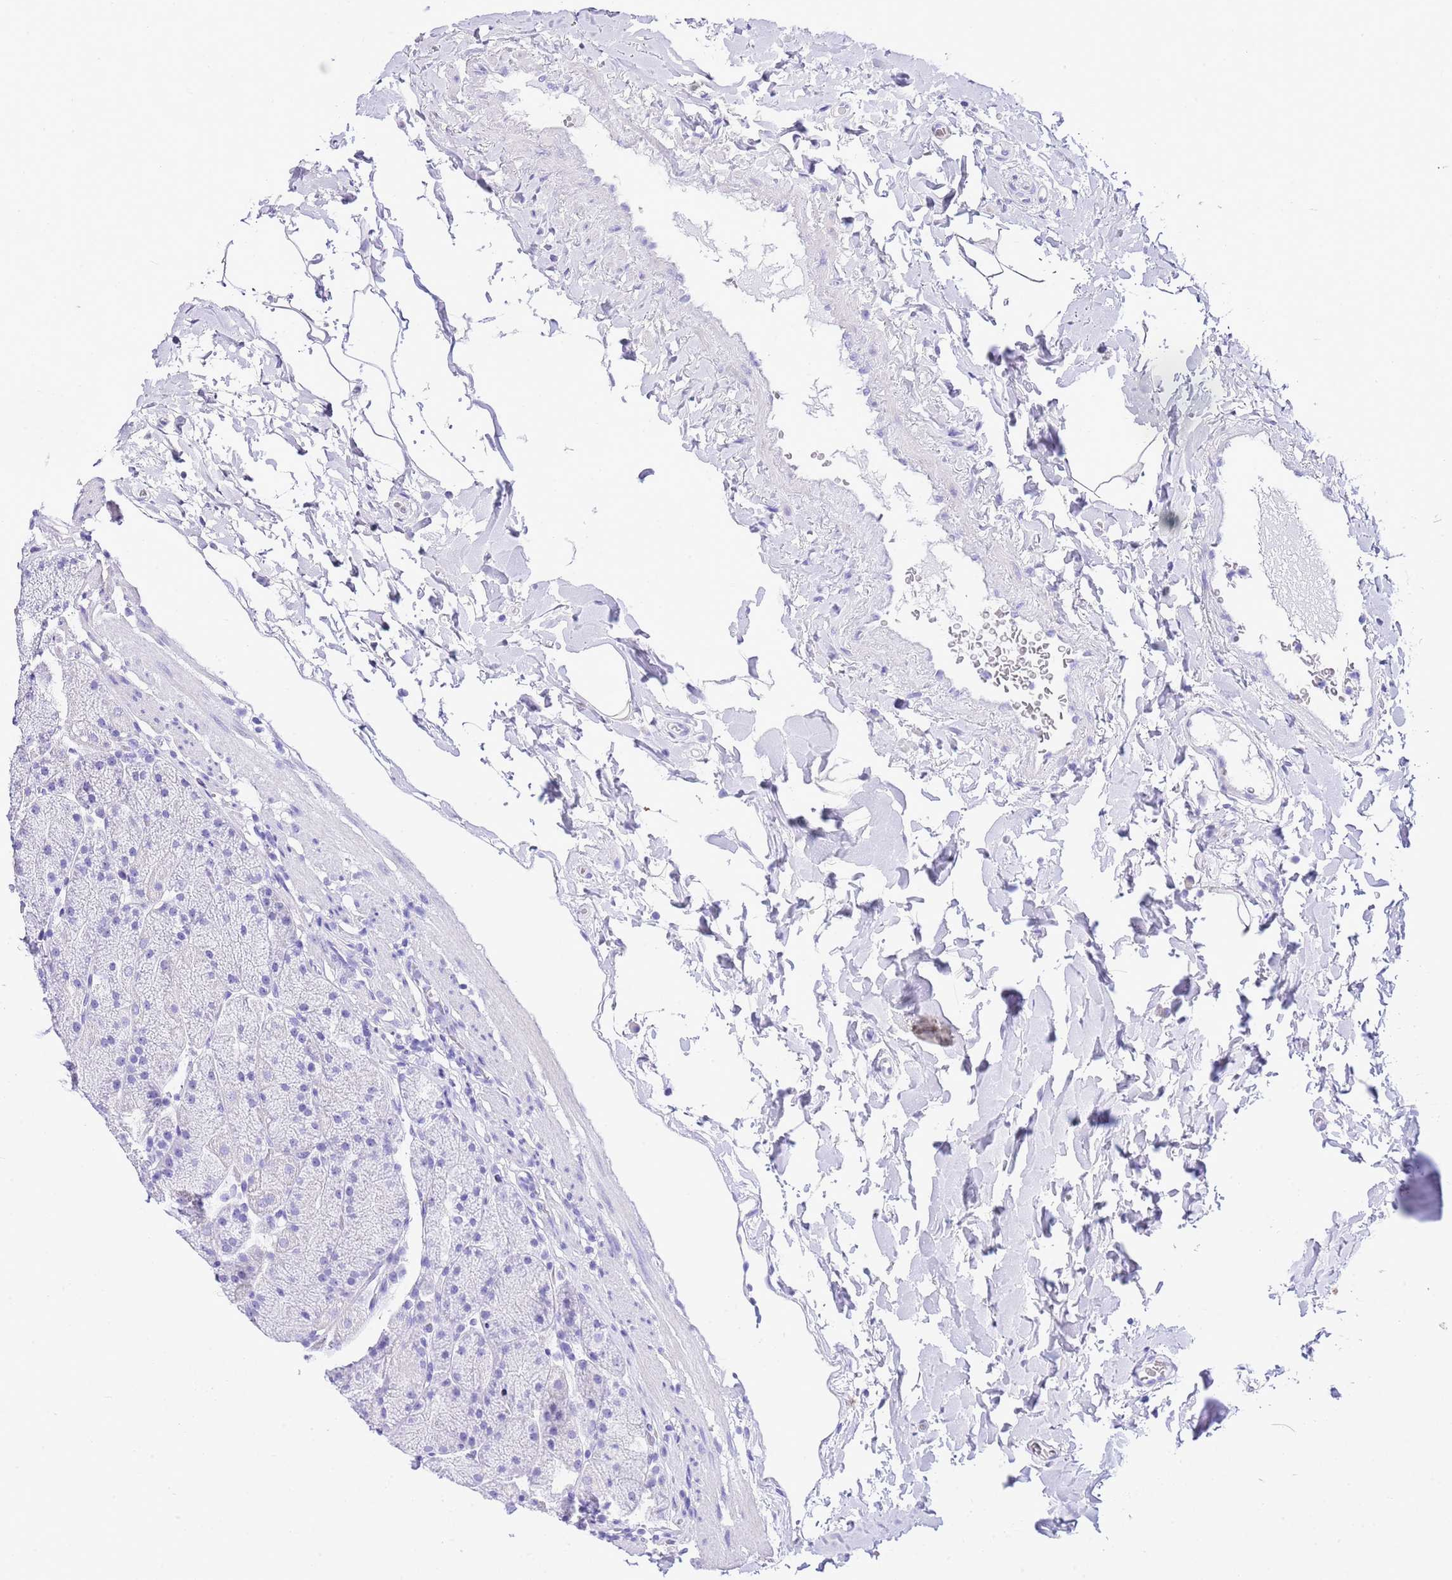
{"staining": {"intensity": "negative", "quantity": "none", "location": "none"}, "tissue": "stomach", "cell_type": "Glandular cells", "image_type": "normal", "snomed": [{"axis": "morphology", "description": "Normal tissue, NOS"}, {"axis": "topography", "description": "Stomach, upper"}, {"axis": "topography", "description": "Stomach, lower"}], "caption": "An IHC histopathology image of unremarkable stomach is shown. There is no staining in glandular cells of stomach. (DAB IHC visualized using brightfield microscopy, high magnification).", "gene": "KCNC1", "patient": {"sex": "male", "age": 67}}